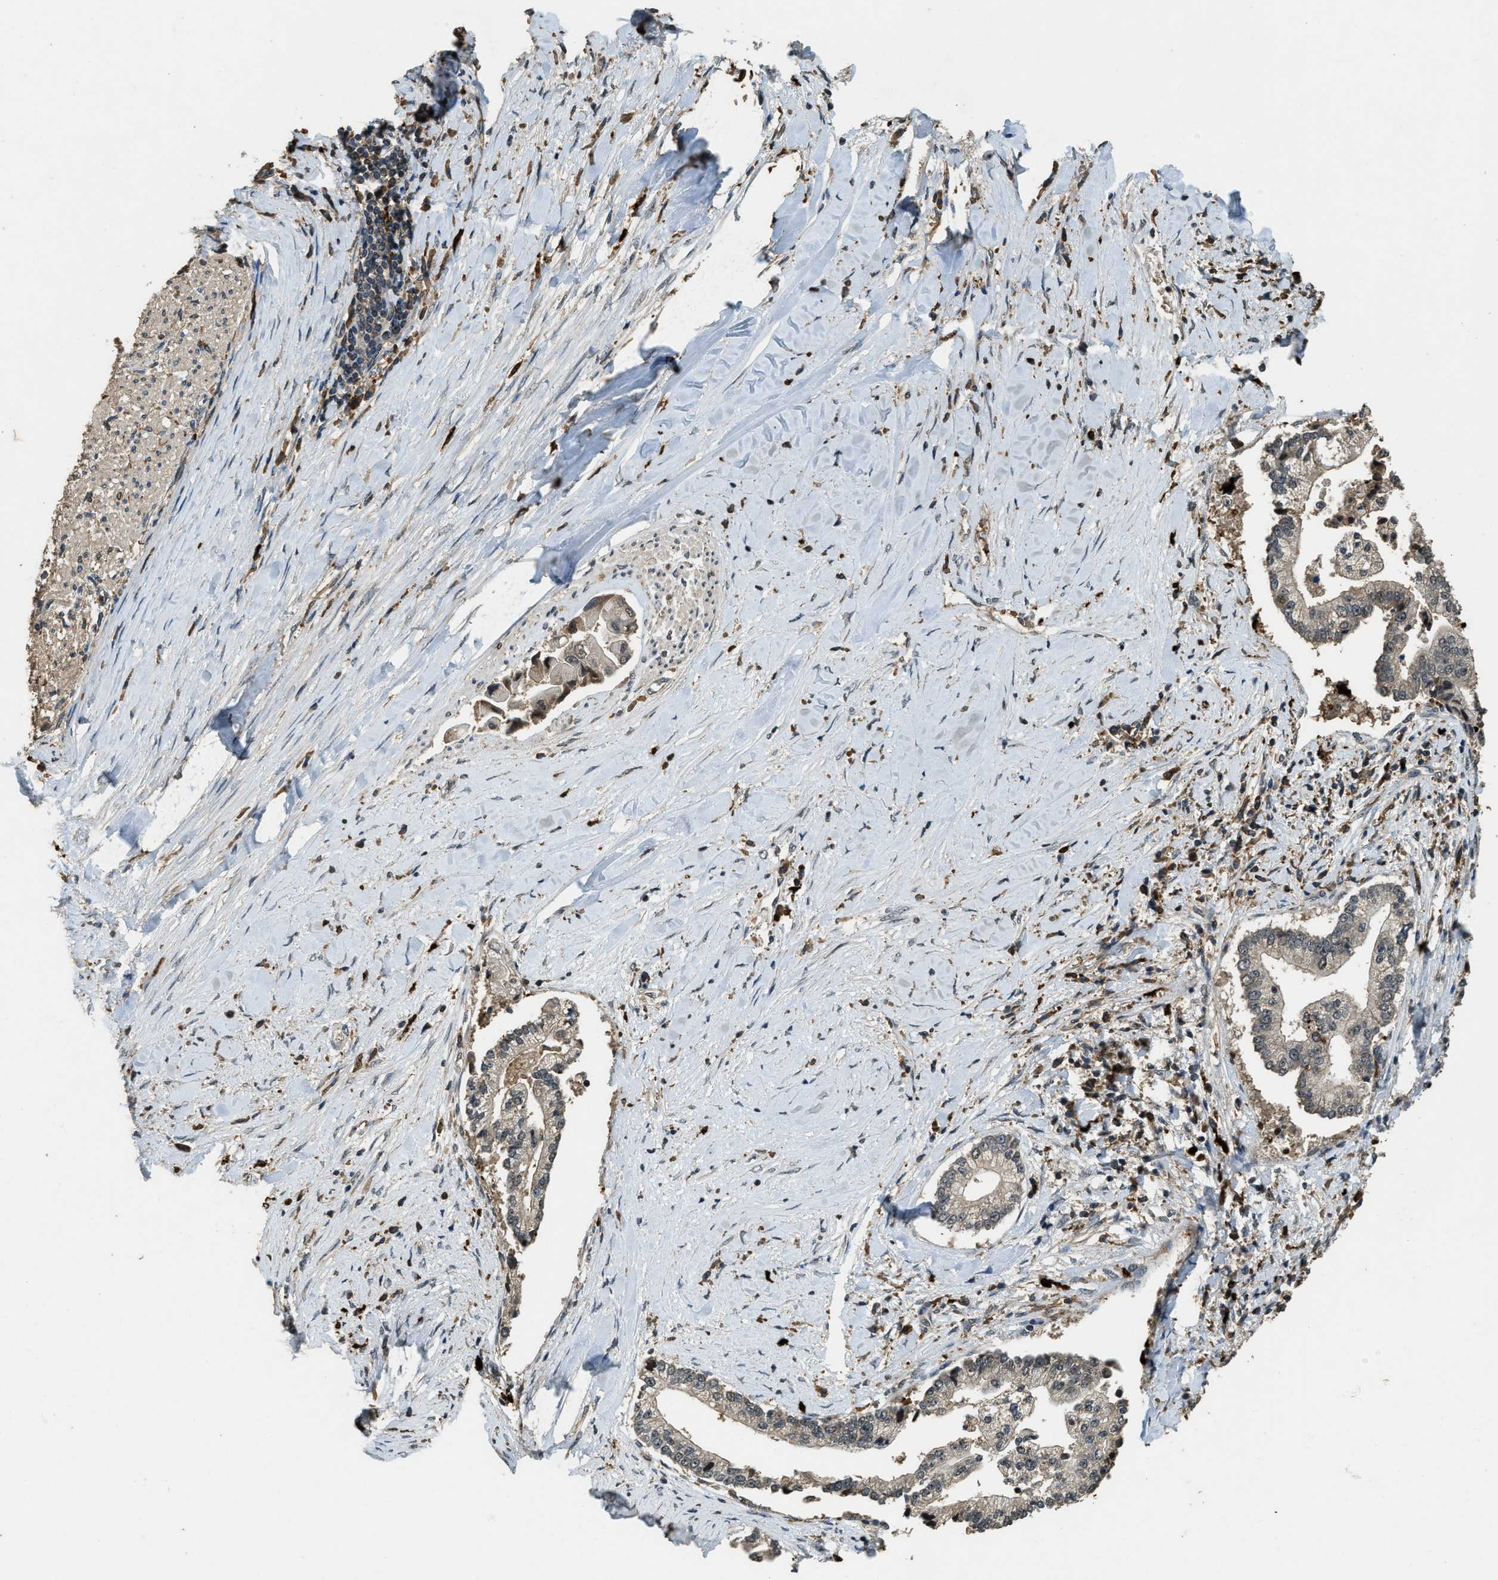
{"staining": {"intensity": "negative", "quantity": "none", "location": "none"}, "tissue": "liver cancer", "cell_type": "Tumor cells", "image_type": "cancer", "snomed": [{"axis": "morphology", "description": "Cholangiocarcinoma"}, {"axis": "topography", "description": "Liver"}], "caption": "The IHC histopathology image has no significant positivity in tumor cells of cholangiocarcinoma (liver) tissue. (Brightfield microscopy of DAB immunohistochemistry at high magnification).", "gene": "RNF141", "patient": {"sex": "male", "age": 50}}